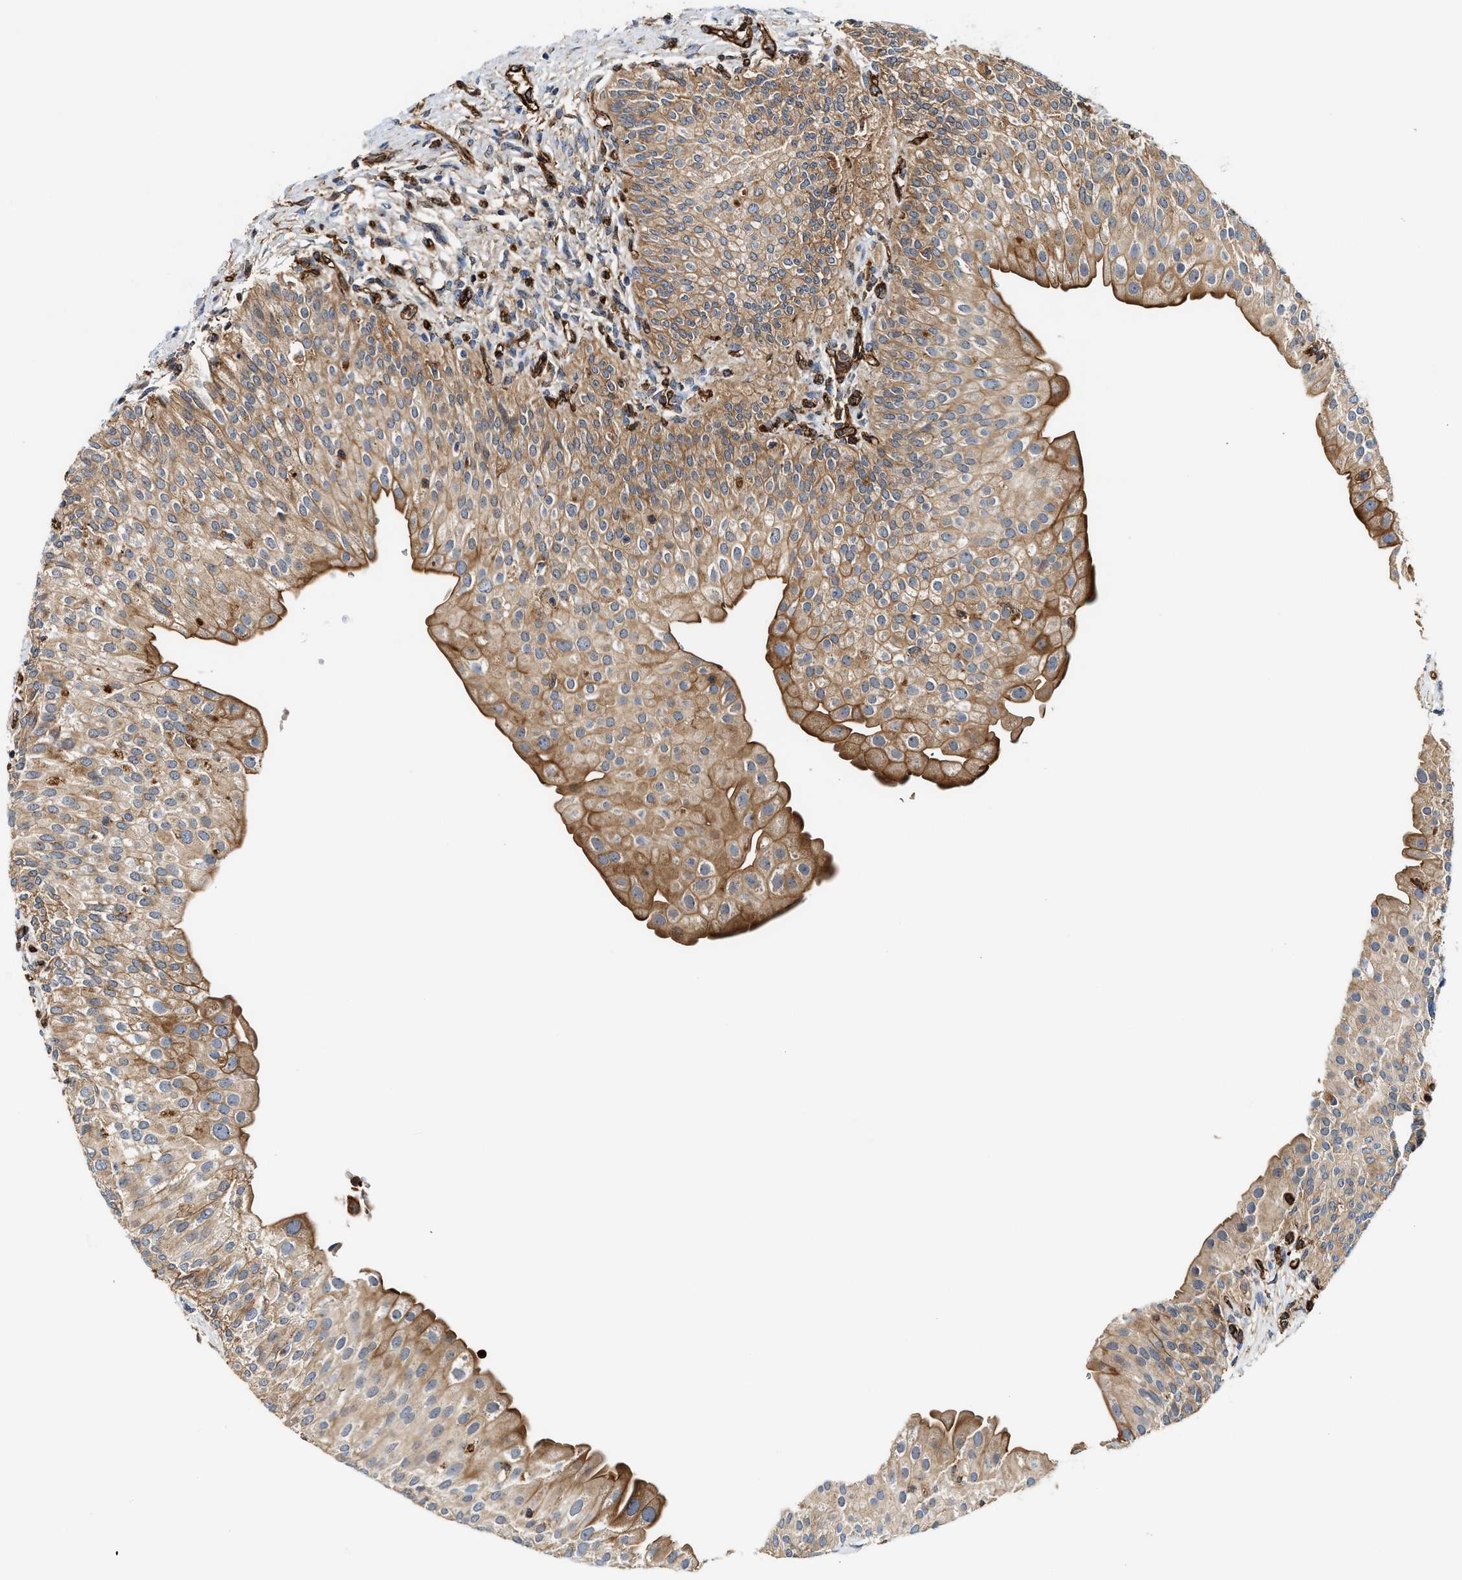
{"staining": {"intensity": "moderate", "quantity": ">75%", "location": "cytoplasmic/membranous"}, "tissue": "urinary bladder", "cell_type": "Urothelial cells", "image_type": "normal", "snomed": [{"axis": "morphology", "description": "Normal tissue, NOS"}, {"axis": "topography", "description": "Urinary bladder"}], "caption": "An image of human urinary bladder stained for a protein demonstrates moderate cytoplasmic/membranous brown staining in urothelial cells. The protein of interest is shown in brown color, while the nuclei are stained blue.", "gene": "HIP1", "patient": {"sex": "male", "age": 46}}